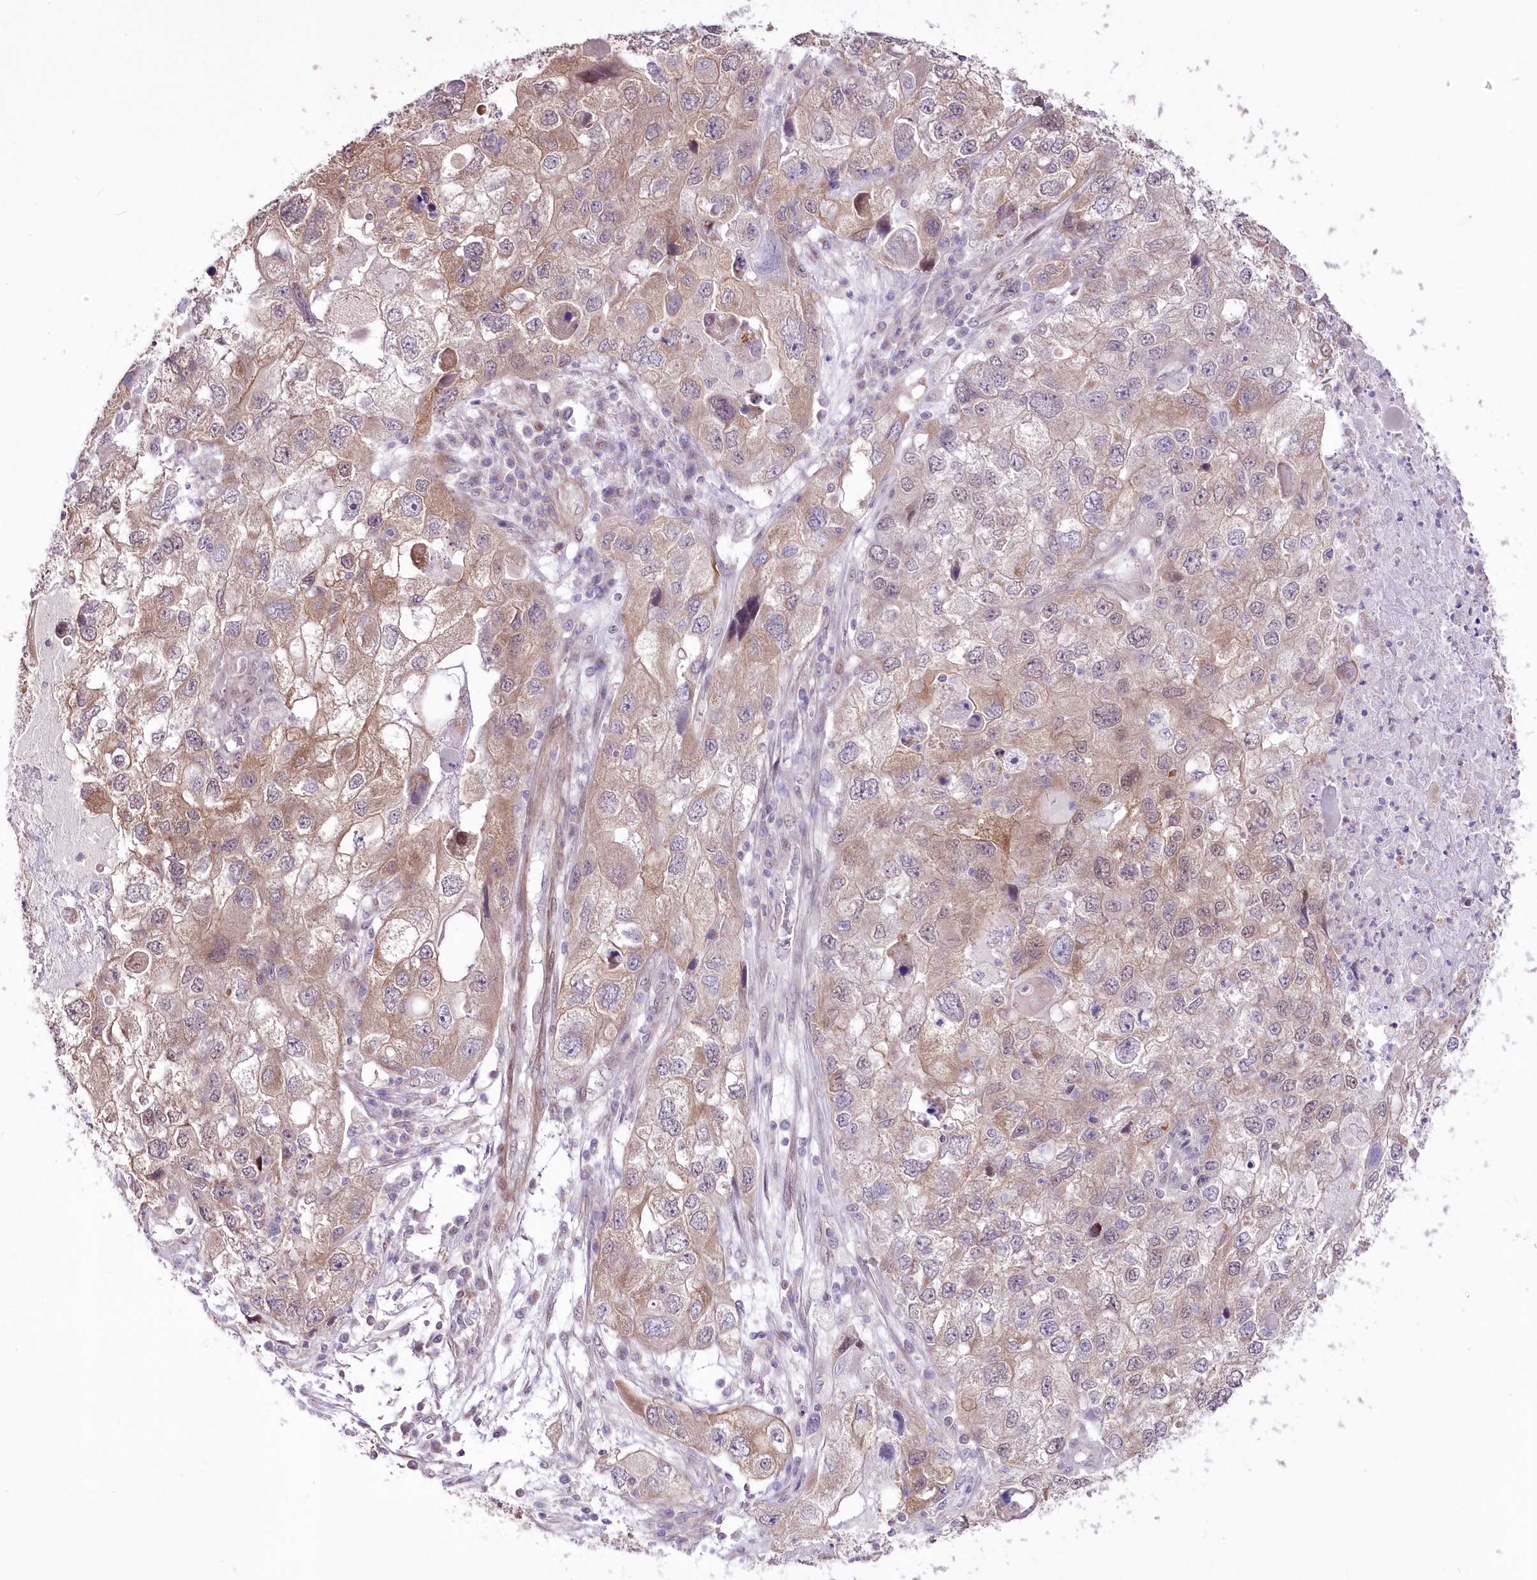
{"staining": {"intensity": "weak", "quantity": ">75%", "location": "cytoplasmic/membranous"}, "tissue": "endometrial cancer", "cell_type": "Tumor cells", "image_type": "cancer", "snomed": [{"axis": "morphology", "description": "Adenocarcinoma, NOS"}, {"axis": "topography", "description": "Endometrium"}], "caption": "Protein staining of adenocarcinoma (endometrial) tissue displays weak cytoplasmic/membranous staining in approximately >75% of tumor cells.", "gene": "FAM241B", "patient": {"sex": "female", "age": 49}}